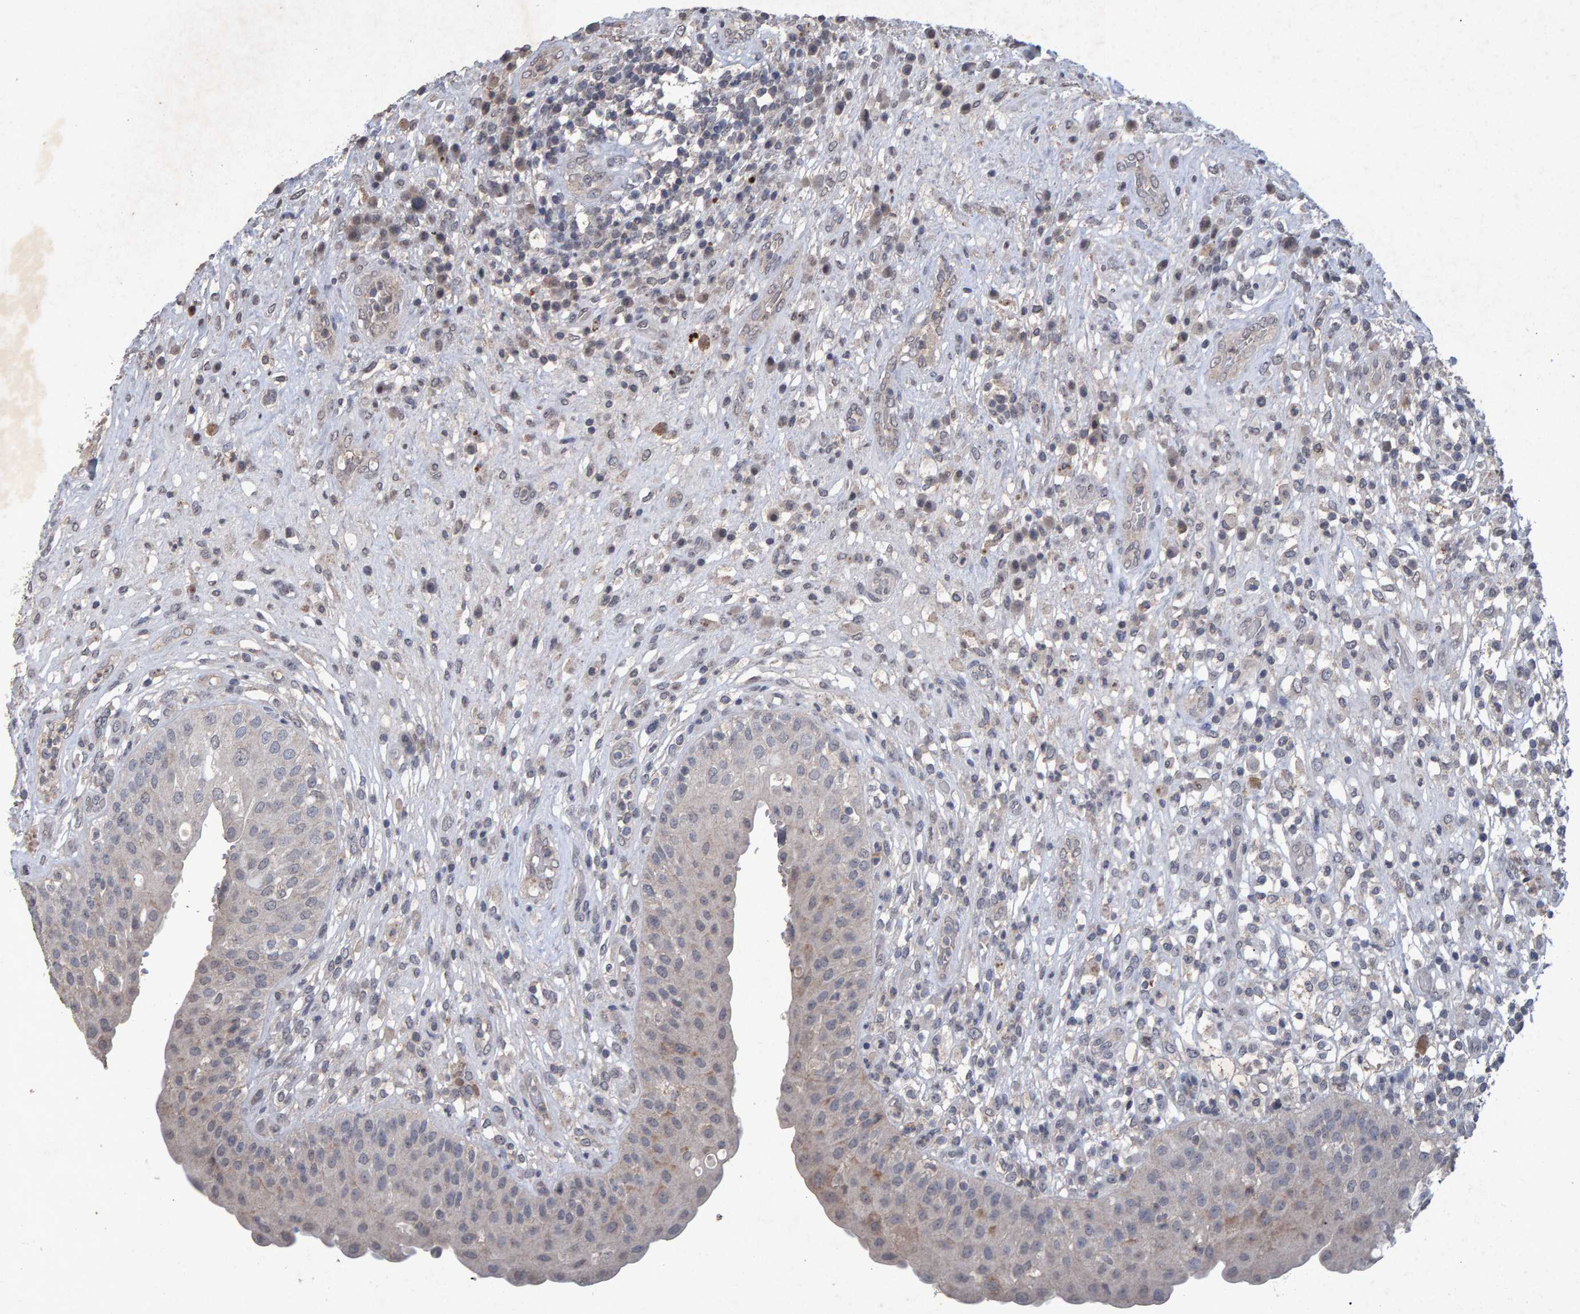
{"staining": {"intensity": "strong", "quantity": "<25%", "location": "cytoplasmic/membranous"}, "tissue": "urinary bladder", "cell_type": "Urothelial cells", "image_type": "normal", "snomed": [{"axis": "morphology", "description": "Normal tissue, NOS"}, {"axis": "topography", "description": "Urinary bladder"}], "caption": "The histopathology image displays staining of normal urinary bladder, revealing strong cytoplasmic/membranous protein positivity (brown color) within urothelial cells.", "gene": "GALC", "patient": {"sex": "female", "age": 62}}